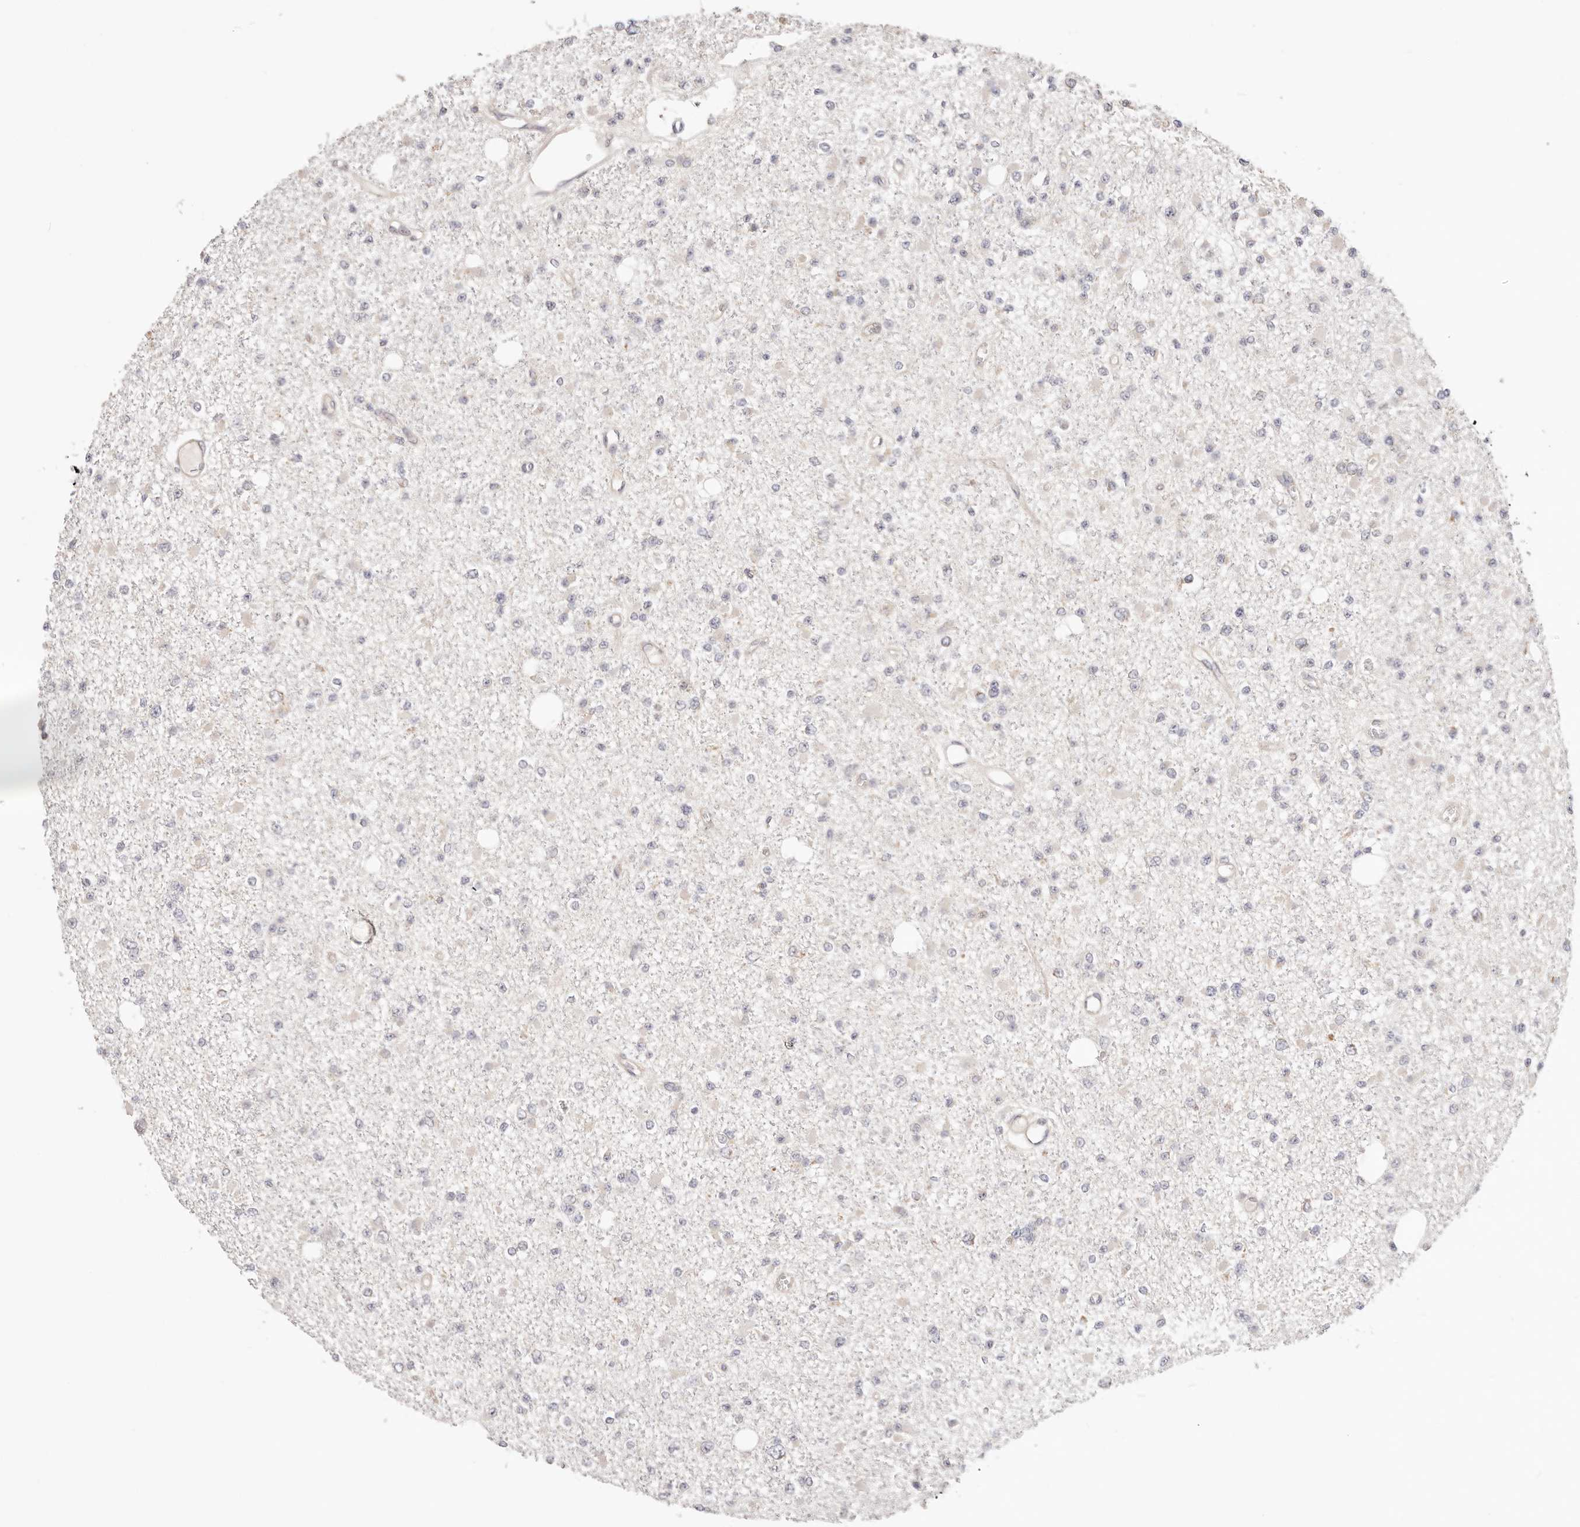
{"staining": {"intensity": "negative", "quantity": "none", "location": "none"}, "tissue": "glioma", "cell_type": "Tumor cells", "image_type": "cancer", "snomed": [{"axis": "morphology", "description": "Glioma, malignant, Low grade"}, {"axis": "topography", "description": "Brain"}], "caption": "Immunohistochemistry (IHC) photomicrograph of neoplastic tissue: malignant glioma (low-grade) stained with DAB demonstrates no significant protein staining in tumor cells.", "gene": "KCMF1", "patient": {"sex": "female", "age": 22}}